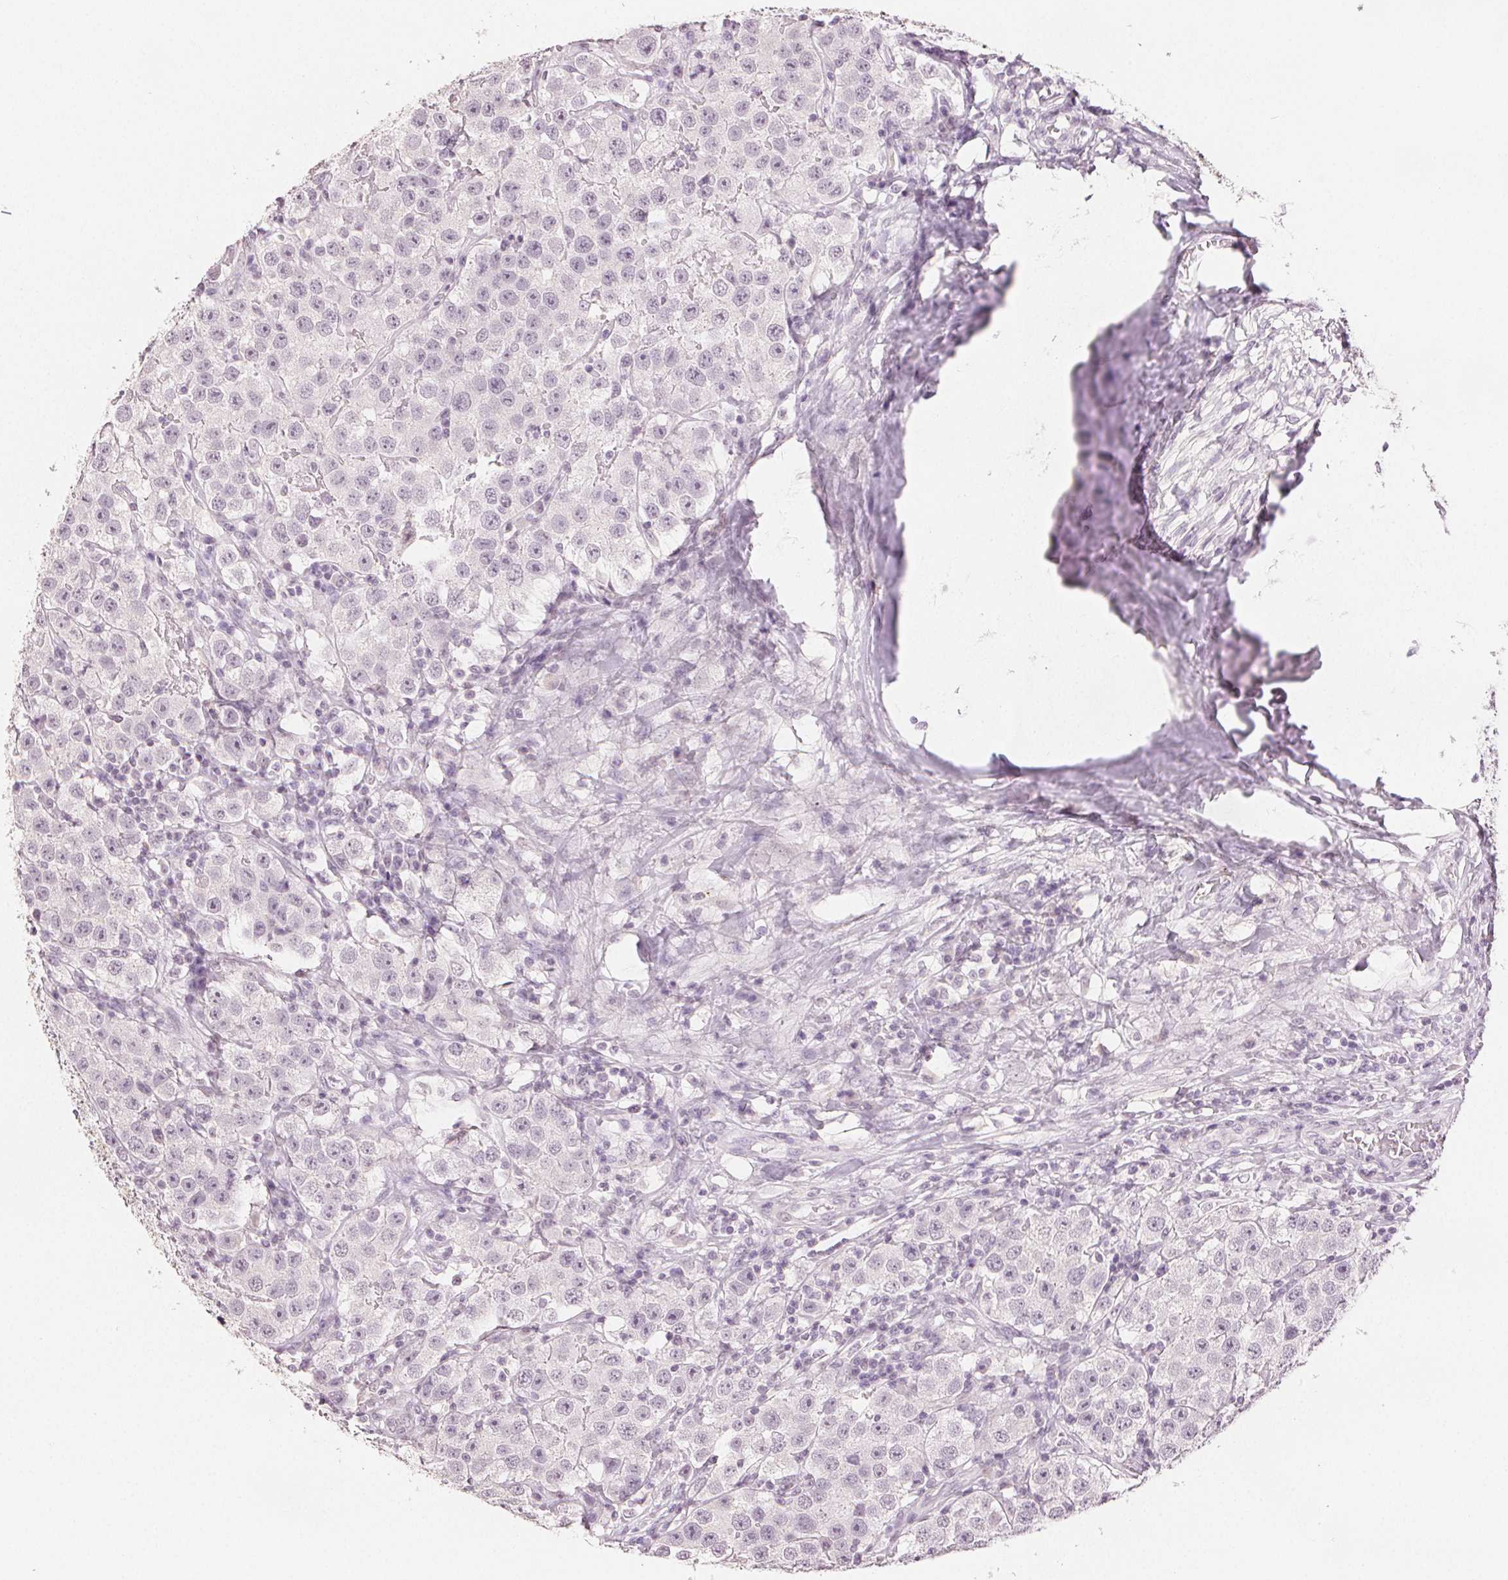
{"staining": {"intensity": "negative", "quantity": "none", "location": "none"}, "tissue": "testis cancer", "cell_type": "Tumor cells", "image_type": "cancer", "snomed": [{"axis": "morphology", "description": "Seminoma, NOS"}, {"axis": "topography", "description": "Testis"}], "caption": "Protein analysis of testis seminoma demonstrates no significant positivity in tumor cells.", "gene": "SCGN", "patient": {"sex": "male", "age": 34}}